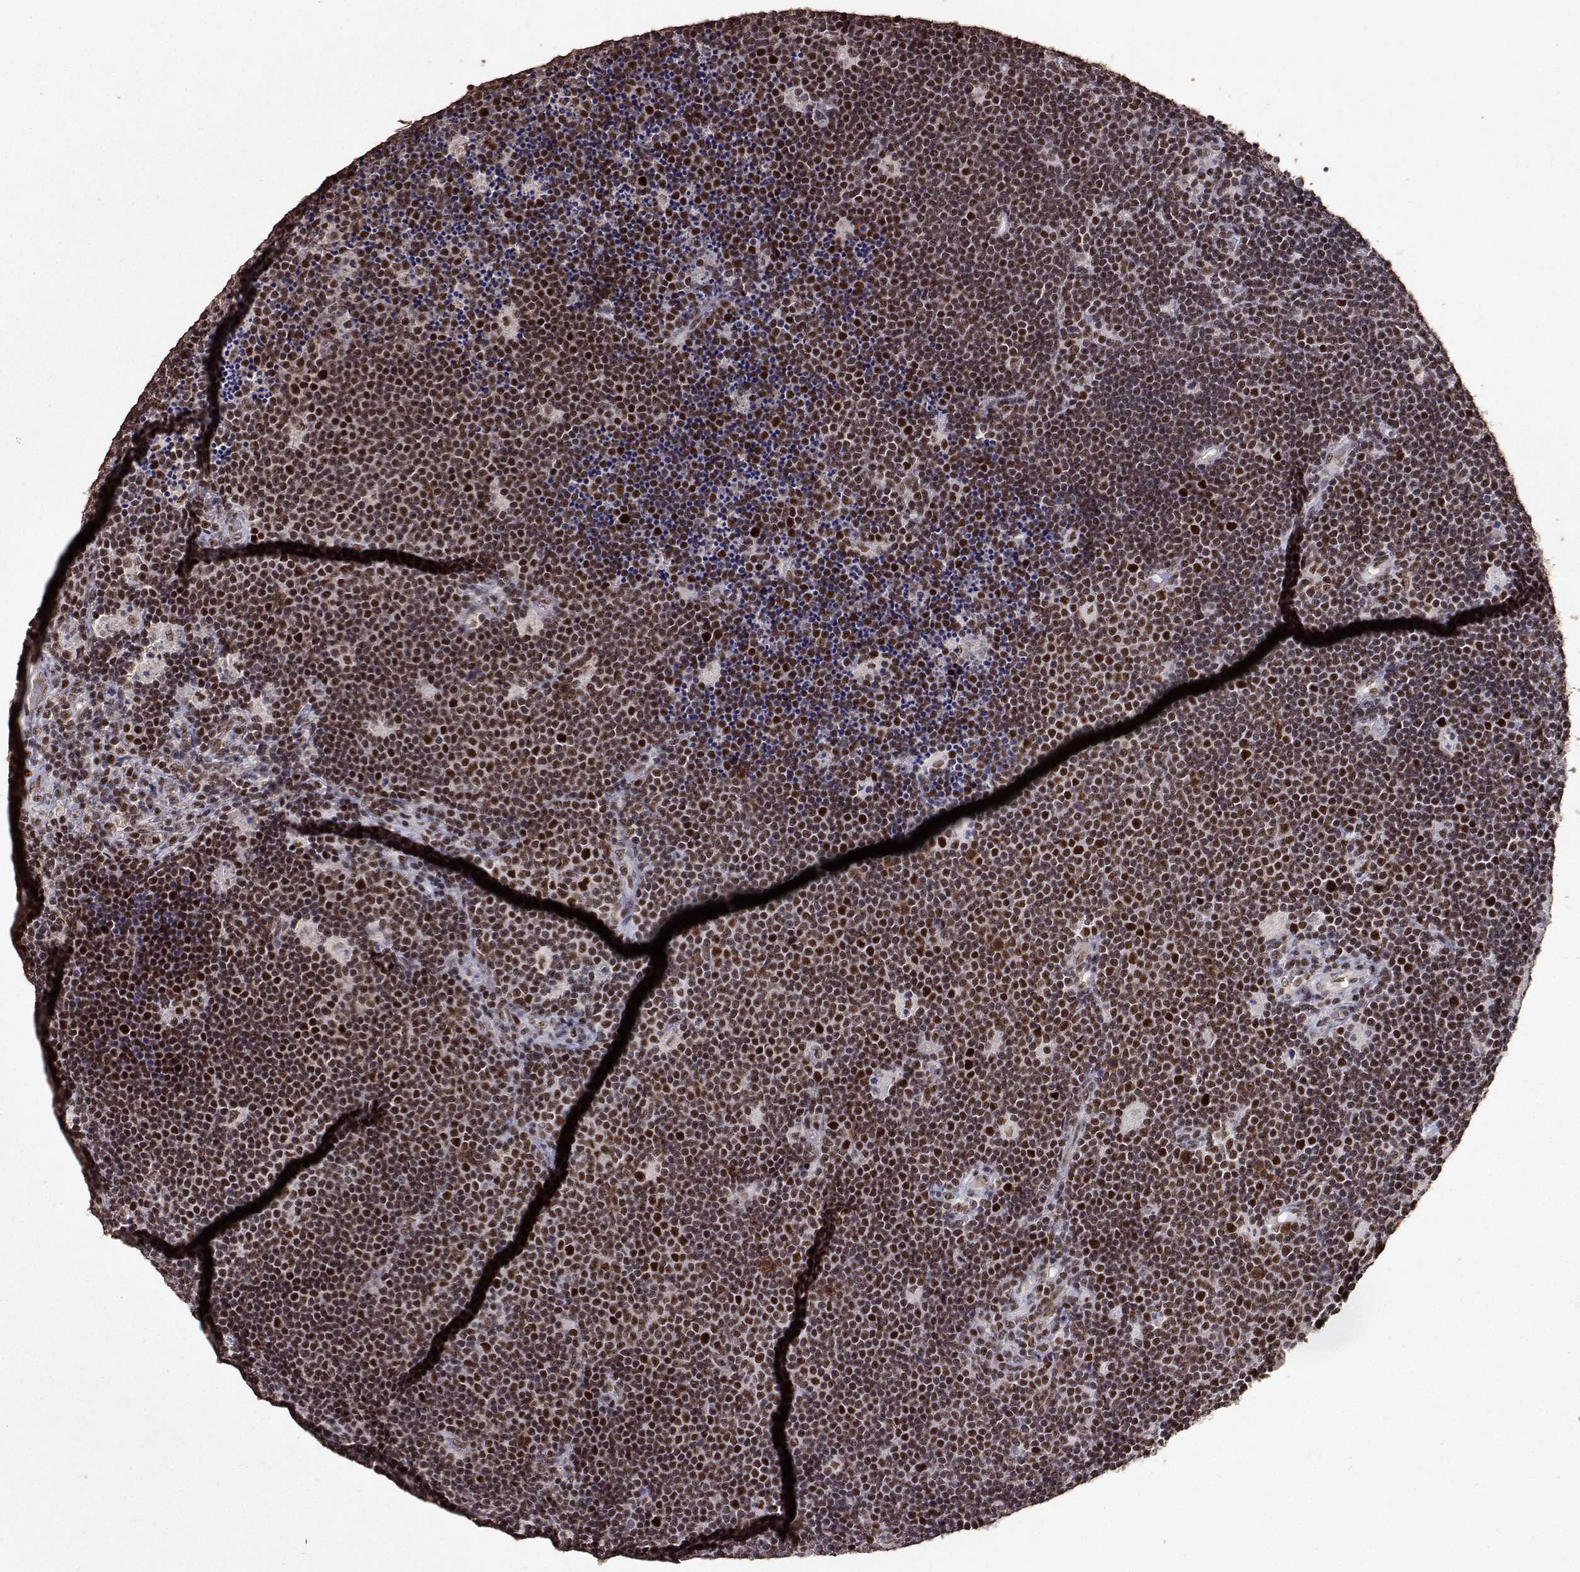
{"staining": {"intensity": "strong", "quantity": ">75%", "location": "nuclear"}, "tissue": "lymphoma", "cell_type": "Tumor cells", "image_type": "cancer", "snomed": [{"axis": "morphology", "description": "Malignant lymphoma, non-Hodgkin's type, Low grade"}, {"axis": "topography", "description": "Brain"}], "caption": "Immunohistochemical staining of lymphoma displays strong nuclear protein positivity in about >75% of tumor cells.", "gene": "TOE1", "patient": {"sex": "female", "age": 66}}